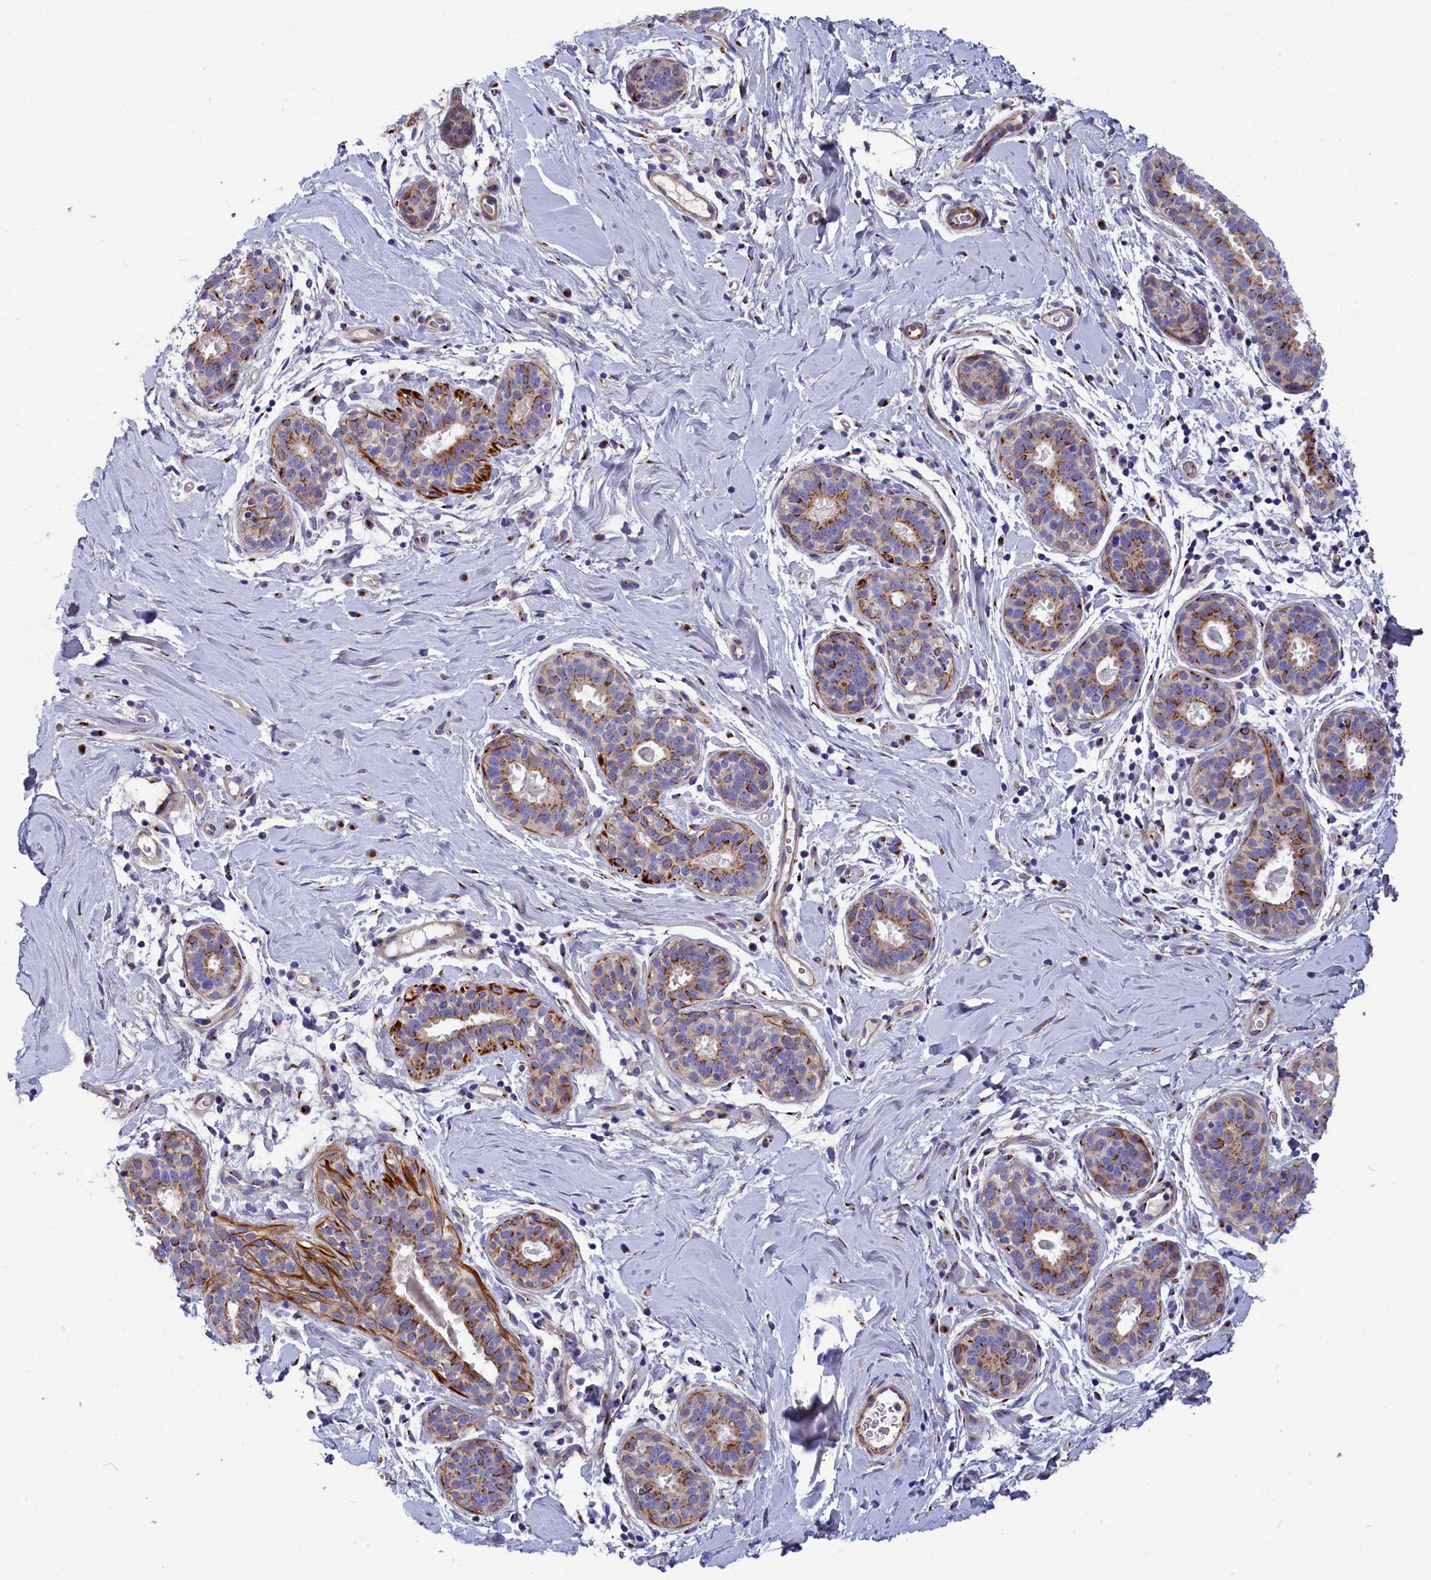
{"staining": {"intensity": "weak", "quantity": "<25%", "location": "cytoplasmic/membranous"}, "tissue": "adipose tissue", "cell_type": "Adipocytes", "image_type": "normal", "snomed": [{"axis": "morphology", "description": "Normal tissue, NOS"}, {"axis": "topography", "description": "Breast"}], "caption": "A high-resolution image shows IHC staining of normal adipose tissue, which shows no significant expression in adipocytes.", "gene": "TUBGCP4", "patient": {"sex": "female", "age": 26}}